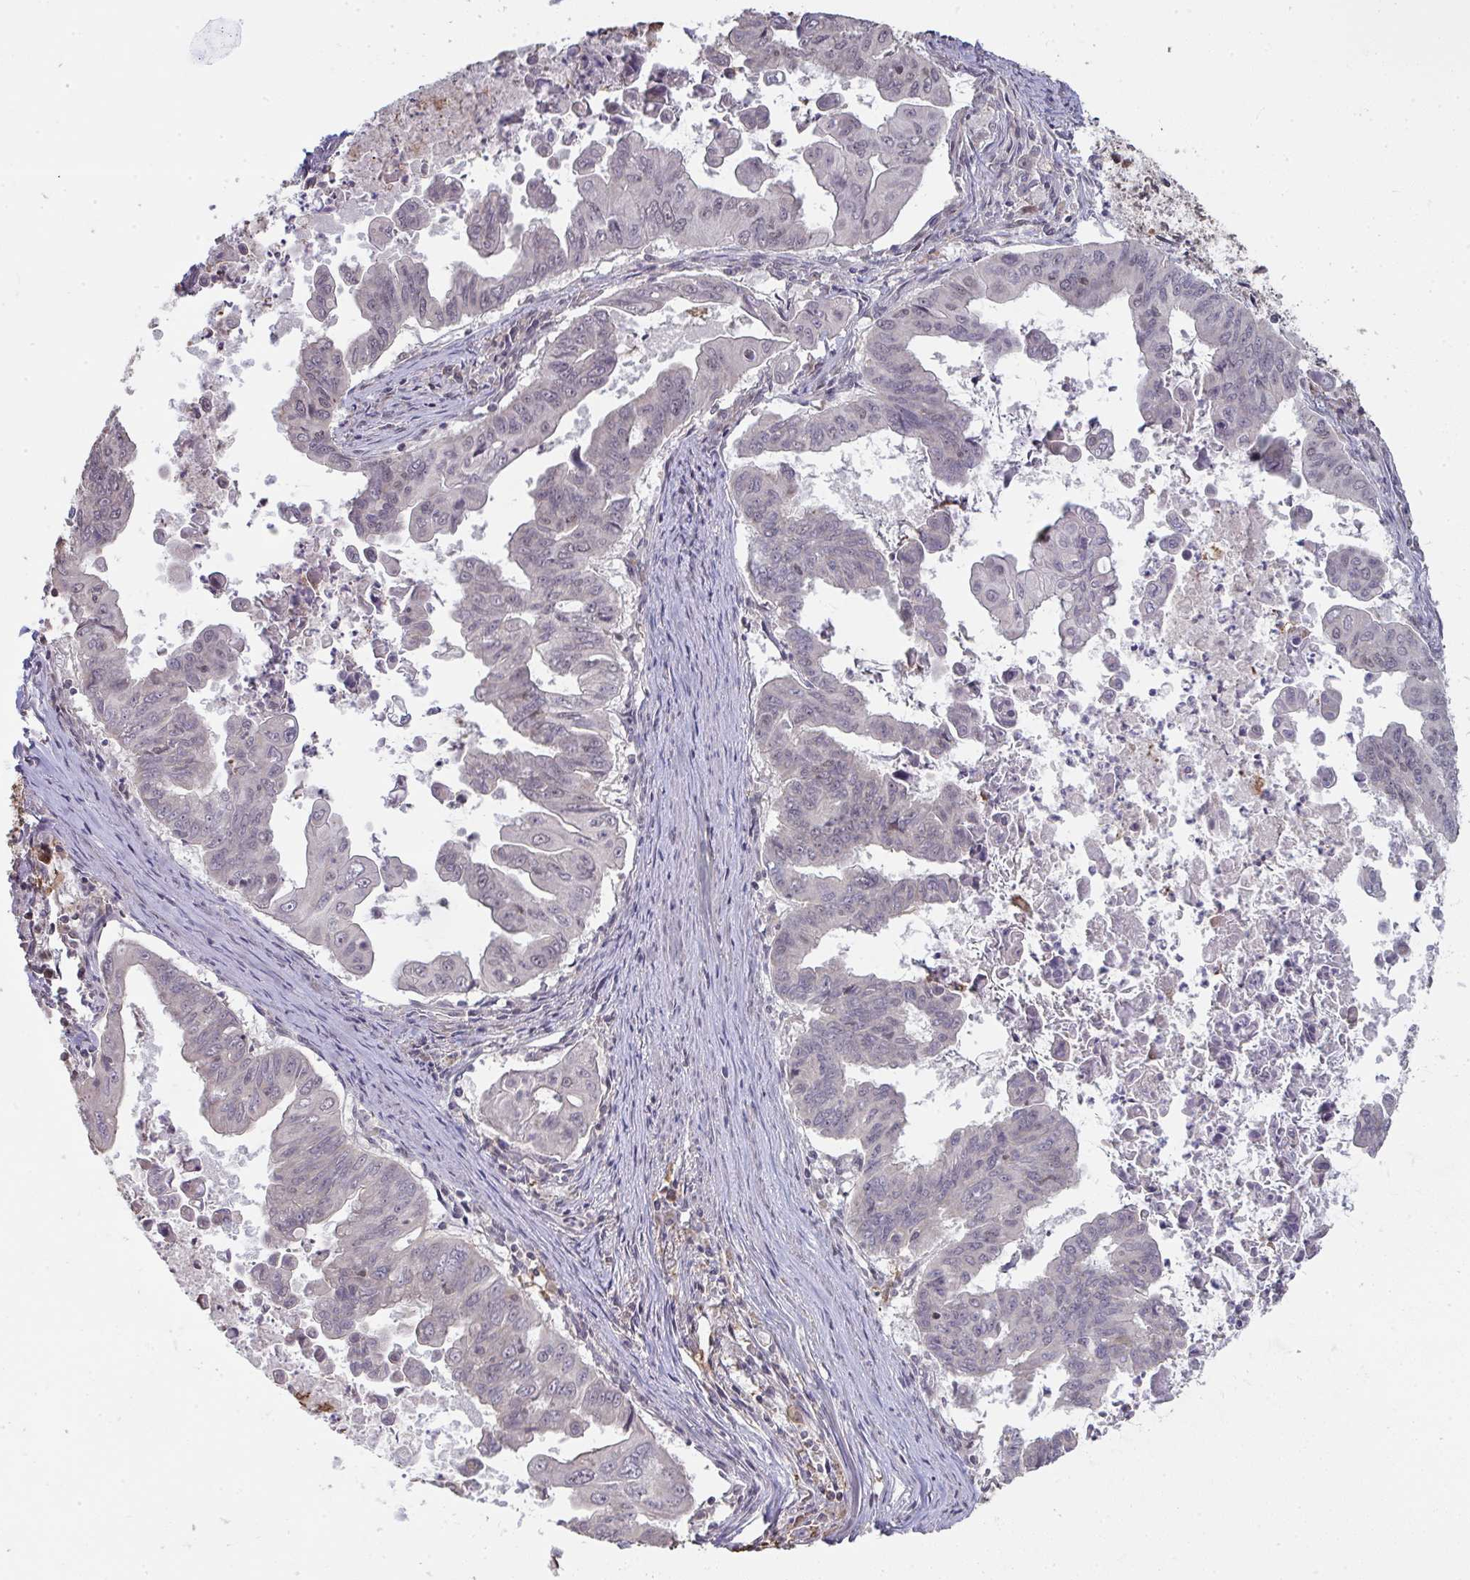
{"staining": {"intensity": "negative", "quantity": "none", "location": "none"}, "tissue": "stomach cancer", "cell_type": "Tumor cells", "image_type": "cancer", "snomed": [{"axis": "morphology", "description": "Adenocarcinoma, NOS"}, {"axis": "topography", "description": "Stomach, upper"}], "caption": "Protein analysis of adenocarcinoma (stomach) shows no significant positivity in tumor cells.", "gene": "SAP30", "patient": {"sex": "male", "age": 80}}